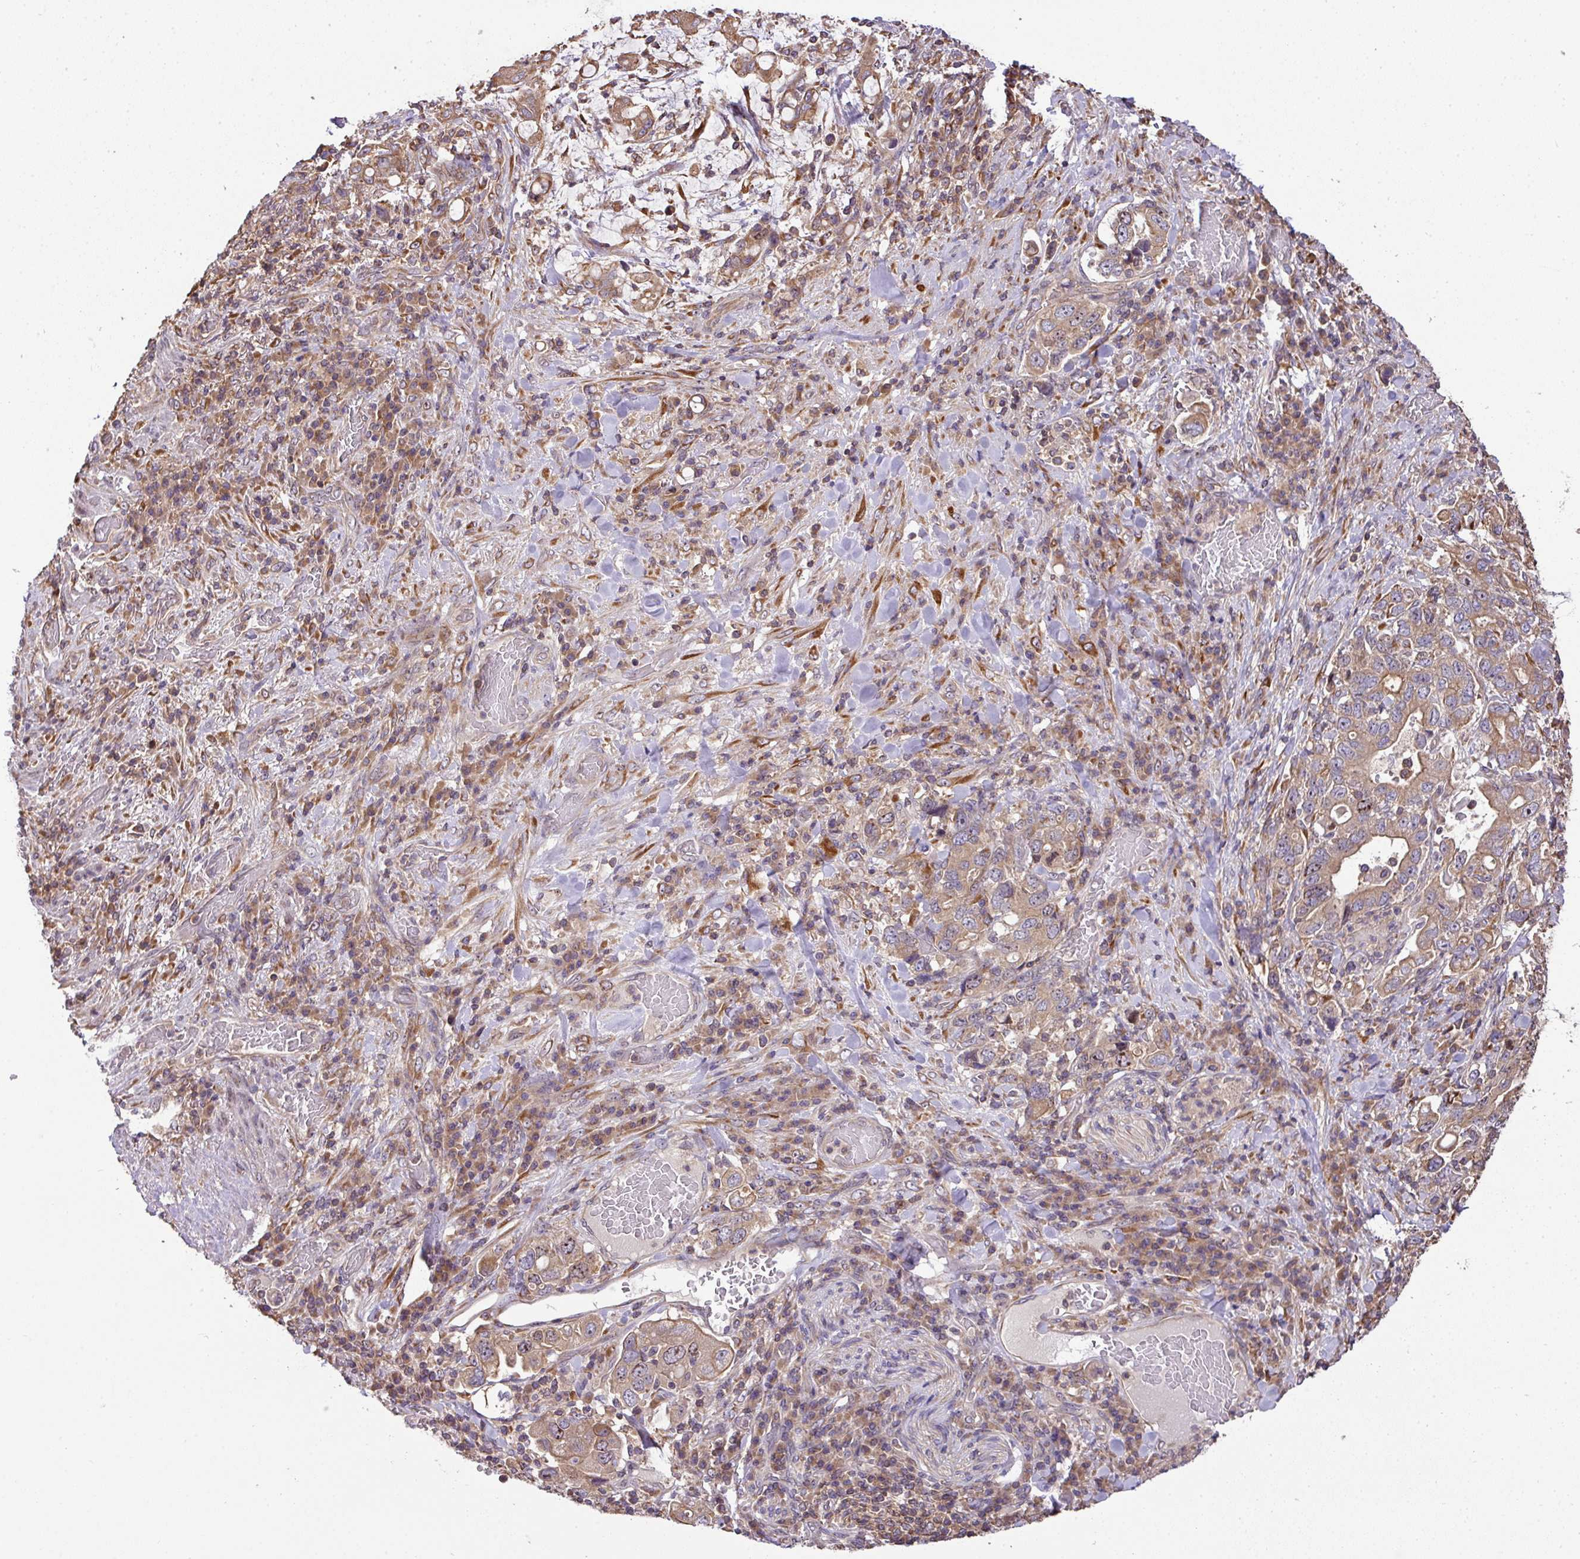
{"staining": {"intensity": "moderate", "quantity": ">75%", "location": "cytoplasmic/membranous,nuclear"}, "tissue": "stomach cancer", "cell_type": "Tumor cells", "image_type": "cancer", "snomed": [{"axis": "morphology", "description": "Adenocarcinoma, NOS"}, {"axis": "topography", "description": "Stomach, upper"}, {"axis": "topography", "description": "Stomach"}], "caption": "Tumor cells demonstrate medium levels of moderate cytoplasmic/membranous and nuclear positivity in approximately >75% of cells in stomach cancer. (IHC, brightfield microscopy, high magnification).", "gene": "VENTX", "patient": {"sex": "male", "age": 62}}